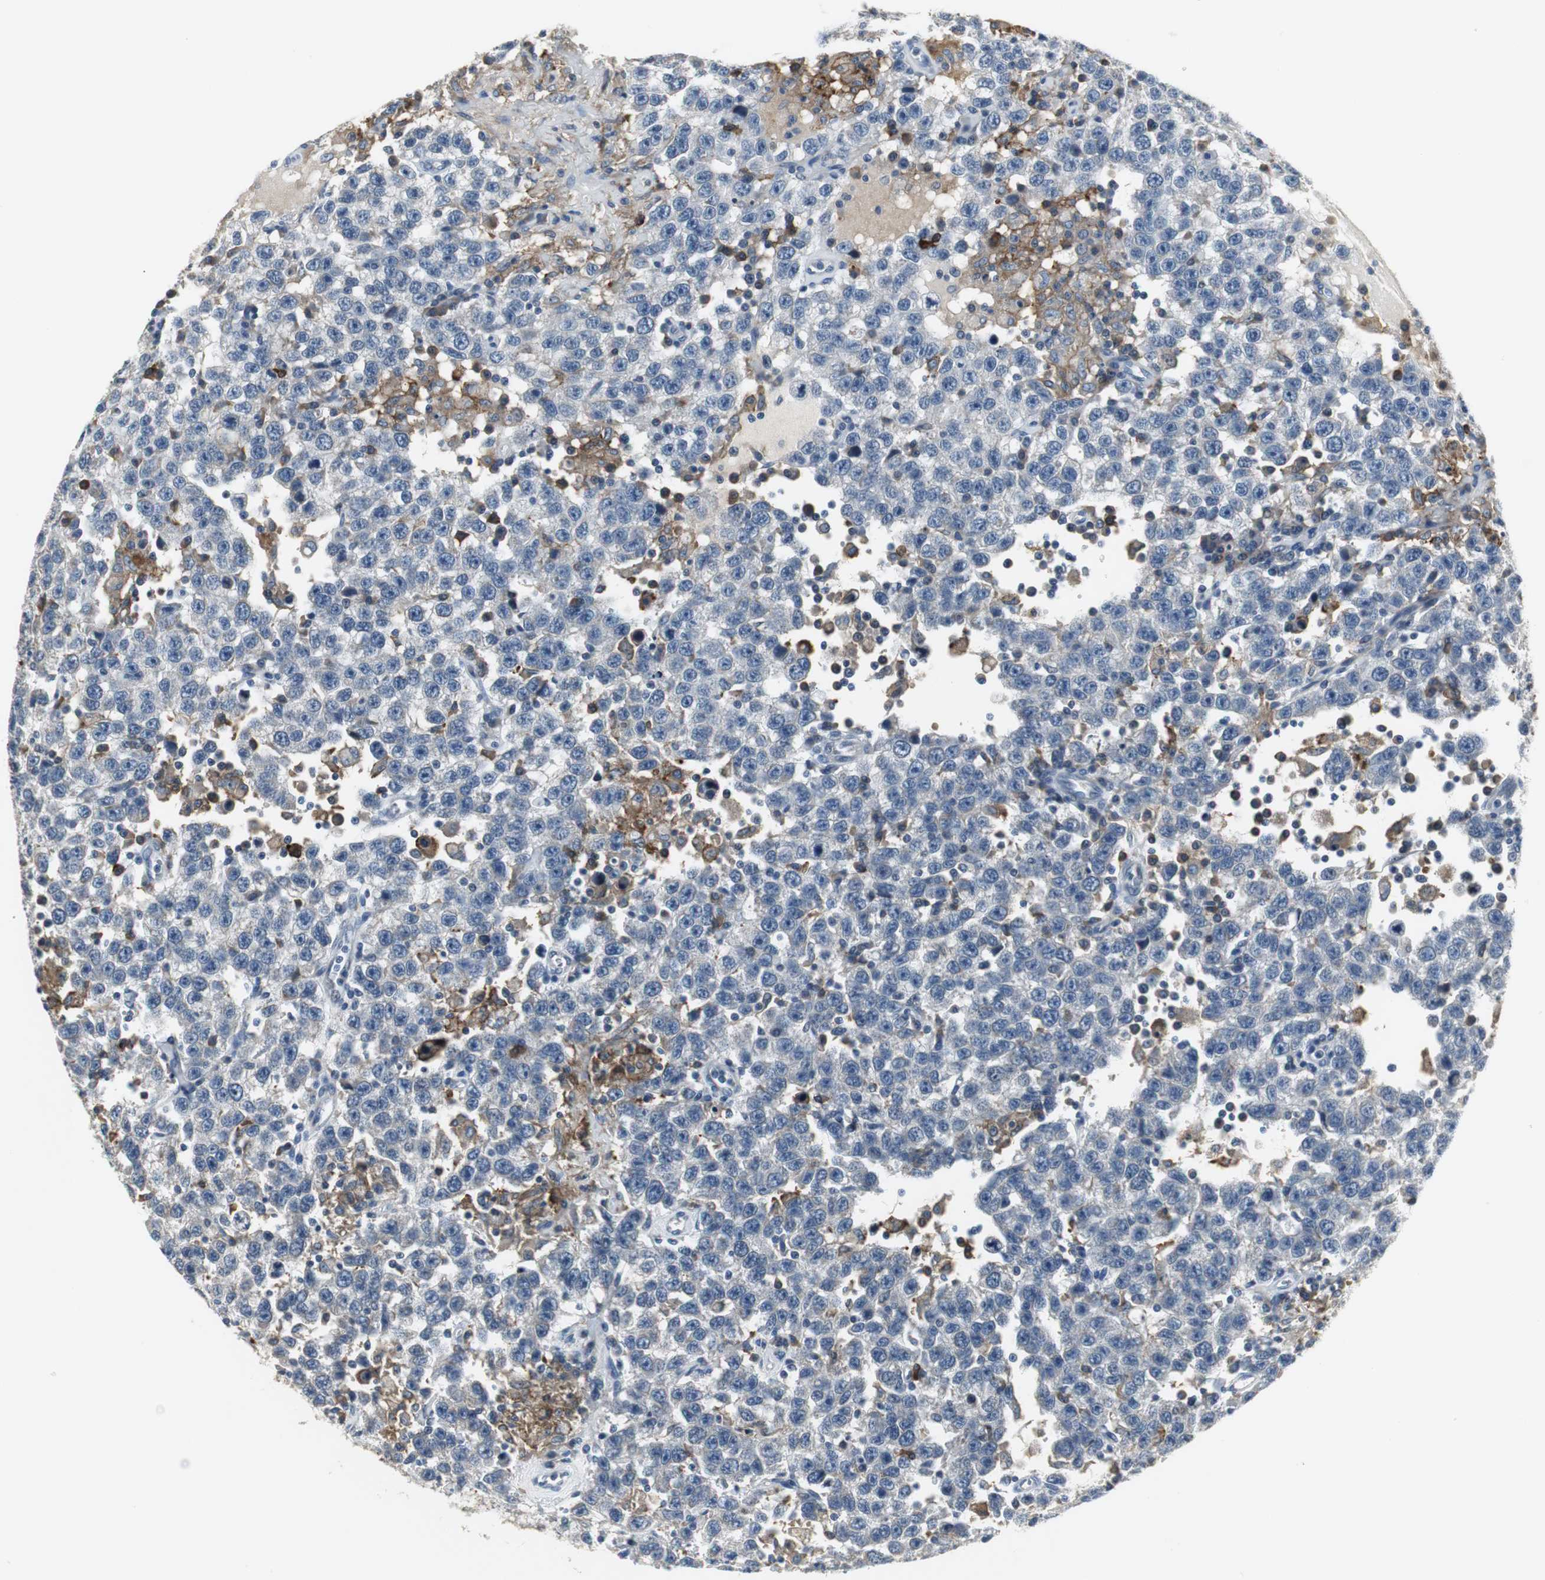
{"staining": {"intensity": "negative", "quantity": "none", "location": "none"}, "tissue": "testis cancer", "cell_type": "Tumor cells", "image_type": "cancer", "snomed": [{"axis": "morphology", "description": "Seminoma, NOS"}, {"axis": "topography", "description": "Testis"}], "caption": "Seminoma (testis) stained for a protein using immunohistochemistry reveals no staining tumor cells.", "gene": "SLC2A5", "patient": {"sex": "male", "age": 41}}